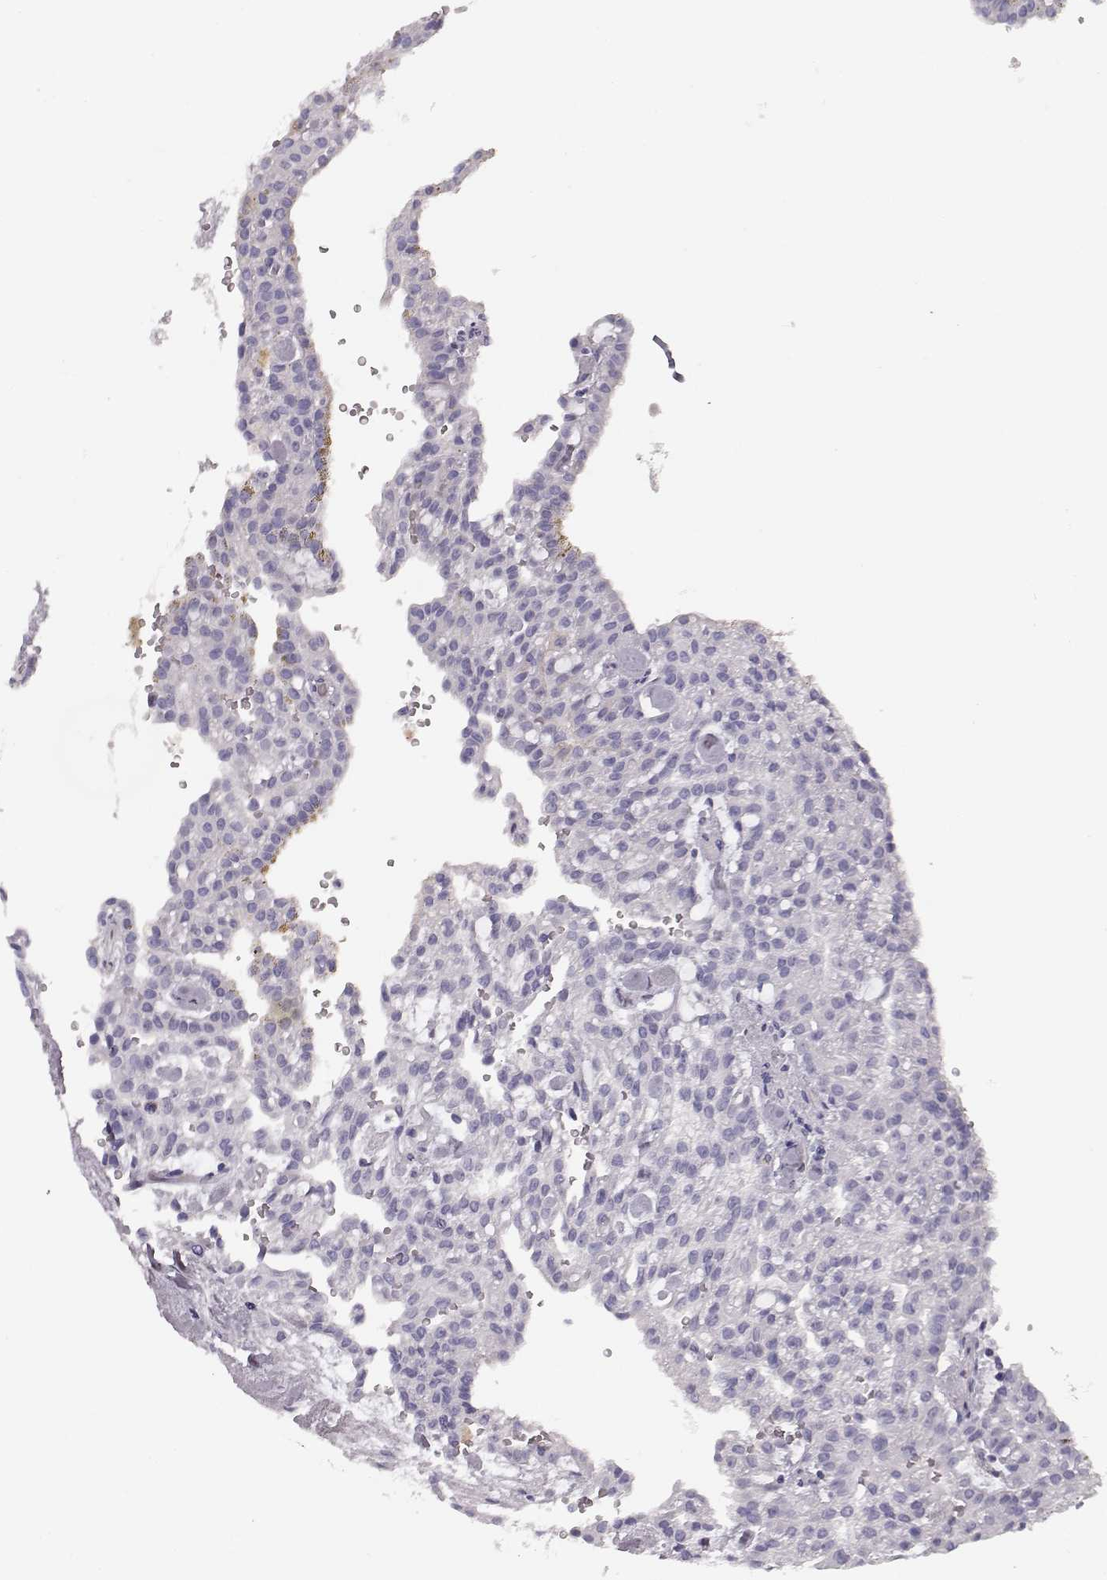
{"staining": {"intensity": "negative", "quantity": "none", "location": "none"}, "tissue": "renal cancer", "cell_type": "Tumor cells", "image_type": "cancer", "snomed": [{"axis": "morphology", "description": "Adenocarcinoma, NOS"}, {"axis": "topography", "description": "Kidney"}], "caption": "Tumor cells are negative for protein expression in human renal cancer (adenocarcinoma).", "gene": "CCL19", "patient": {"sex": "male", "age": 63}}